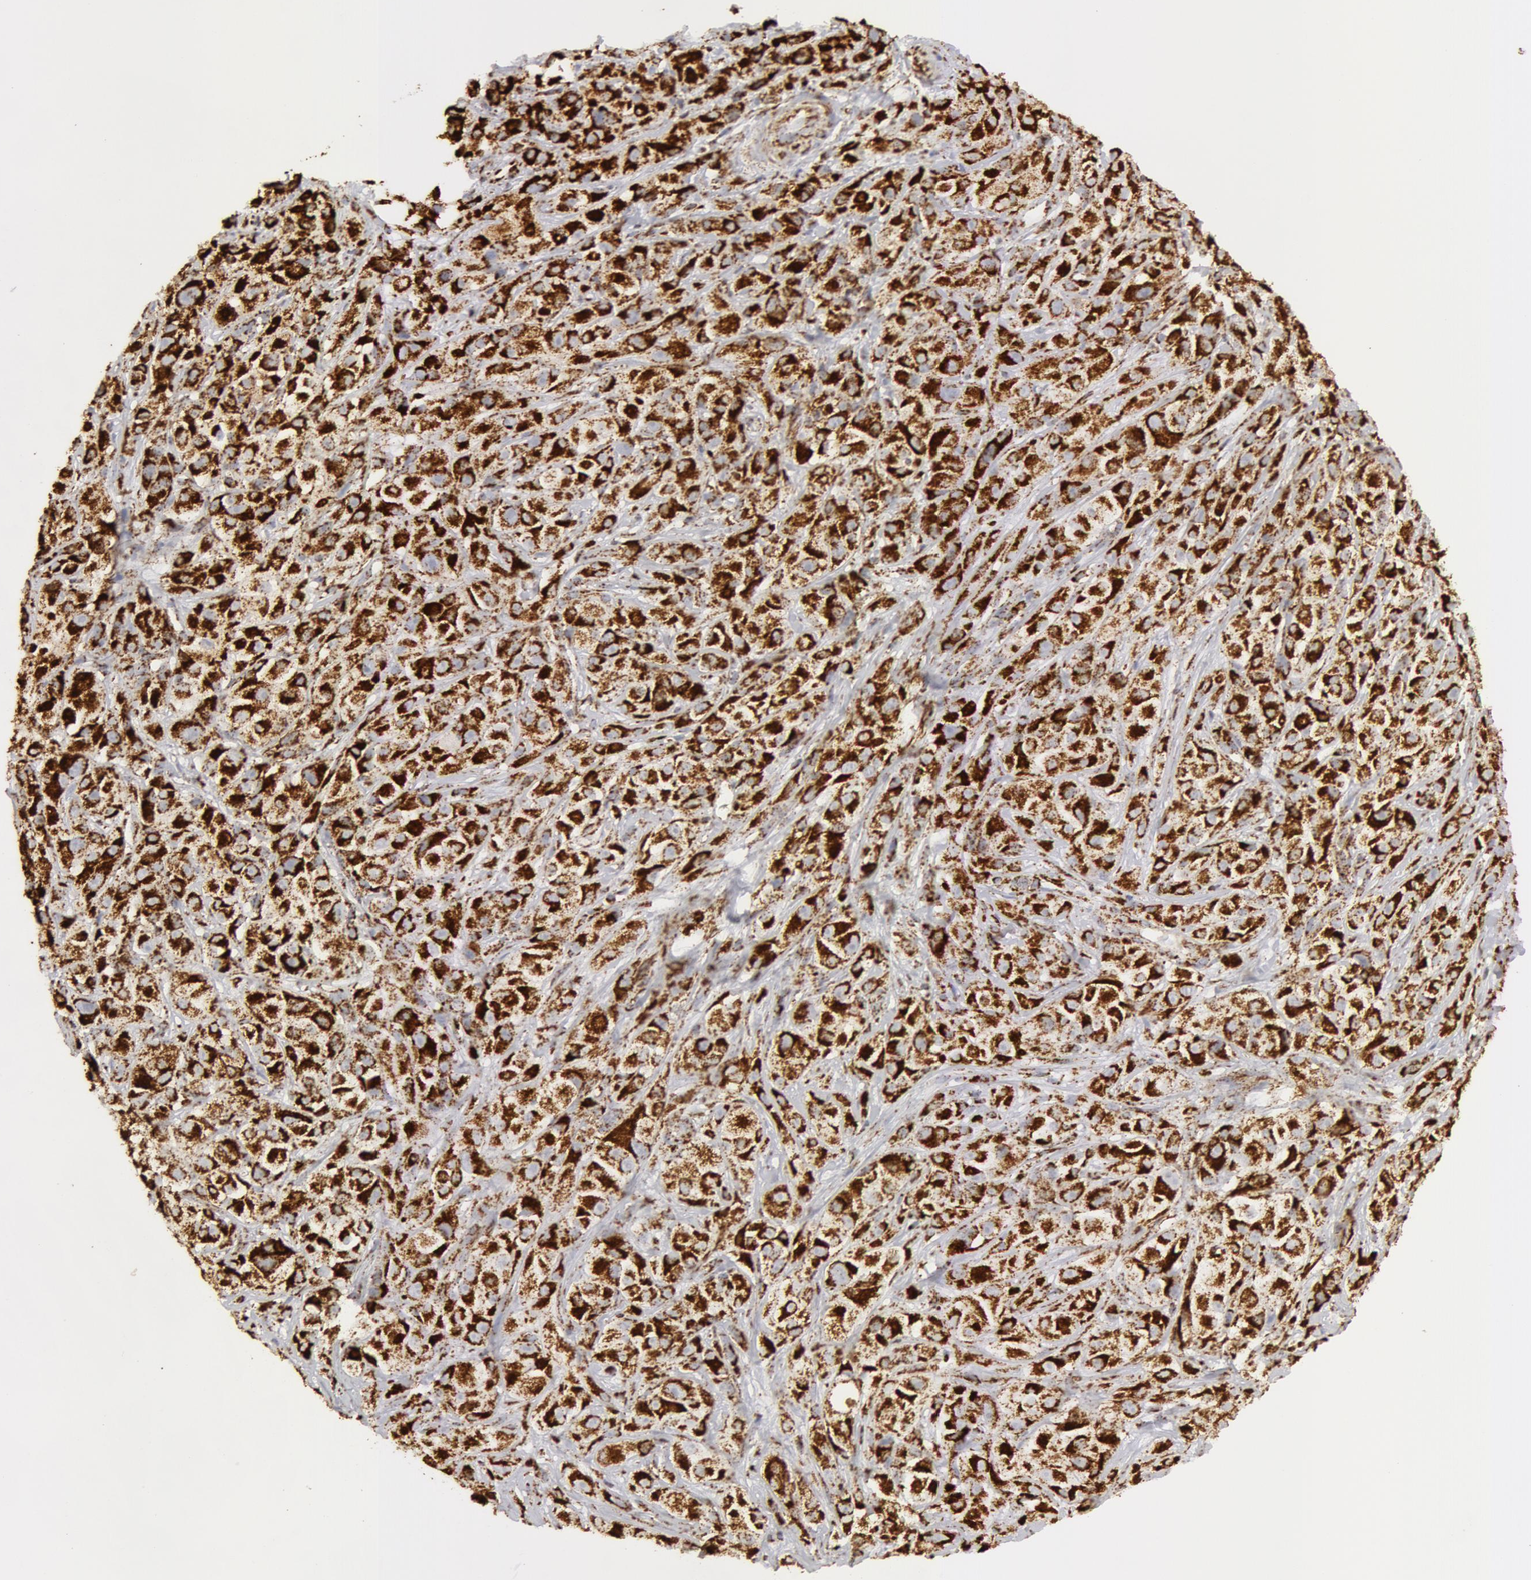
{"staining": {"intensity": "strong", "quantity": ">75%", "location": "cytoplasmic/membranous"}, "tissue": "melanoma", "cell_type": "Tumor cells", "image_type": "cancer", "snomed": [{"axis": "morphology", "description": "Malignant melanoma, NOS"}, {"axis": "topography", "description": "Skin"}], "caption": "An immunohistochemistry (IHC) histopathology image of neoplastic tissue is shown. Protein staining in brown shows strong cytoplasmic/membranous positivity in malignant melanoma within tumor cells.", "gene": "ATP5F1B", "patient": {"sex": "male", "age": 56}}